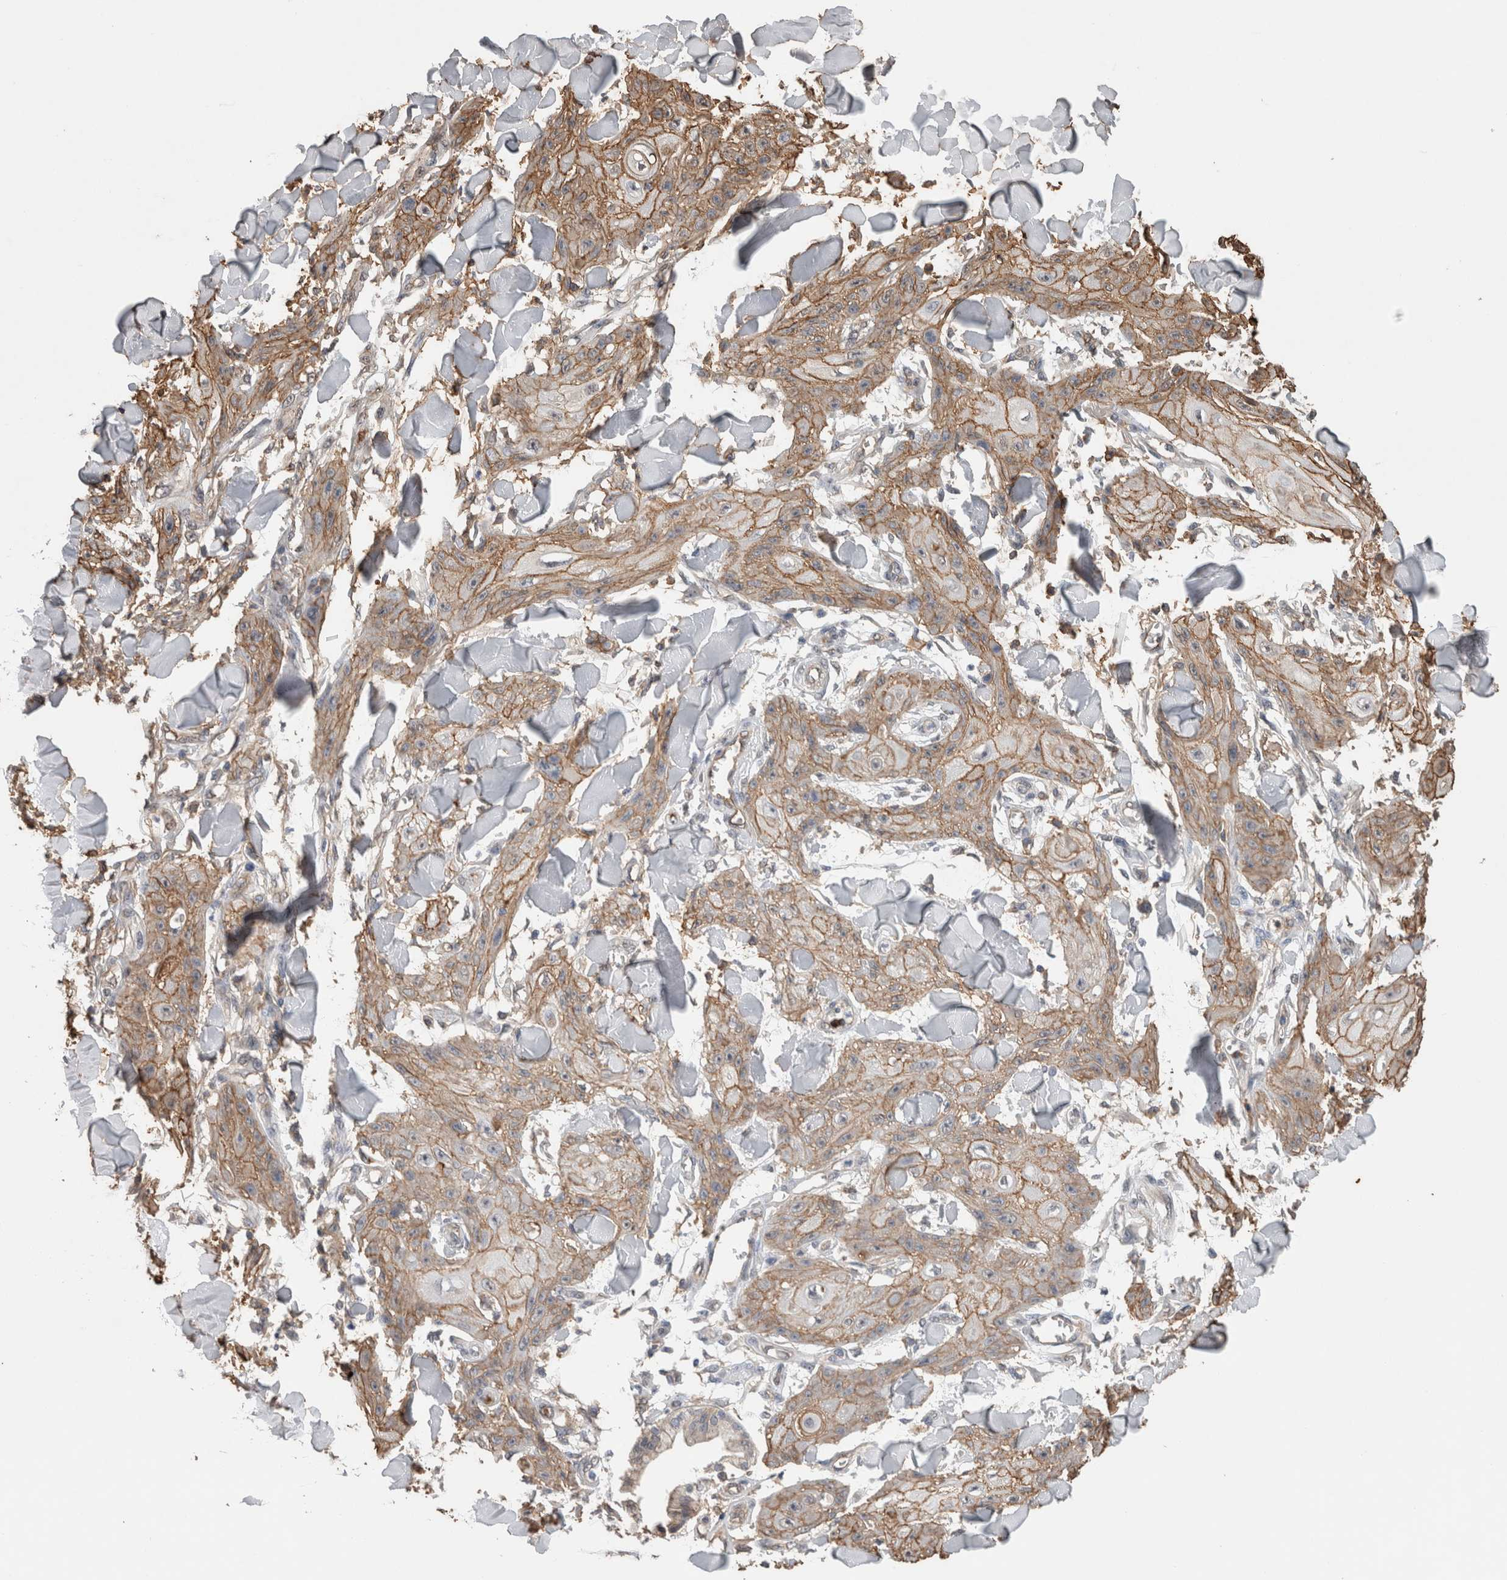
{"staining": {"intensity": "moderate", "quantity": ">75%", "location": "cytoplasmic/membranous"}, "tissue": "skin cancer", "cell_type": "Tumor cells", "image_type": "cancer", "snomed": [{"axis": "morphology", "description": "Squamous cell carcinoma, NOS"}, {"axis": "topography", "description": "Skin"}], "caption": "Tumor cells exhibit medium levels of moderate cytoplasmic/membranous expression in approximately >75% of cells in skin cancer (squamous cell carcinoma). Nuclei are stained in blue.", "gene": "S100A10", "patient": {"sex": "male", "age": 74}}